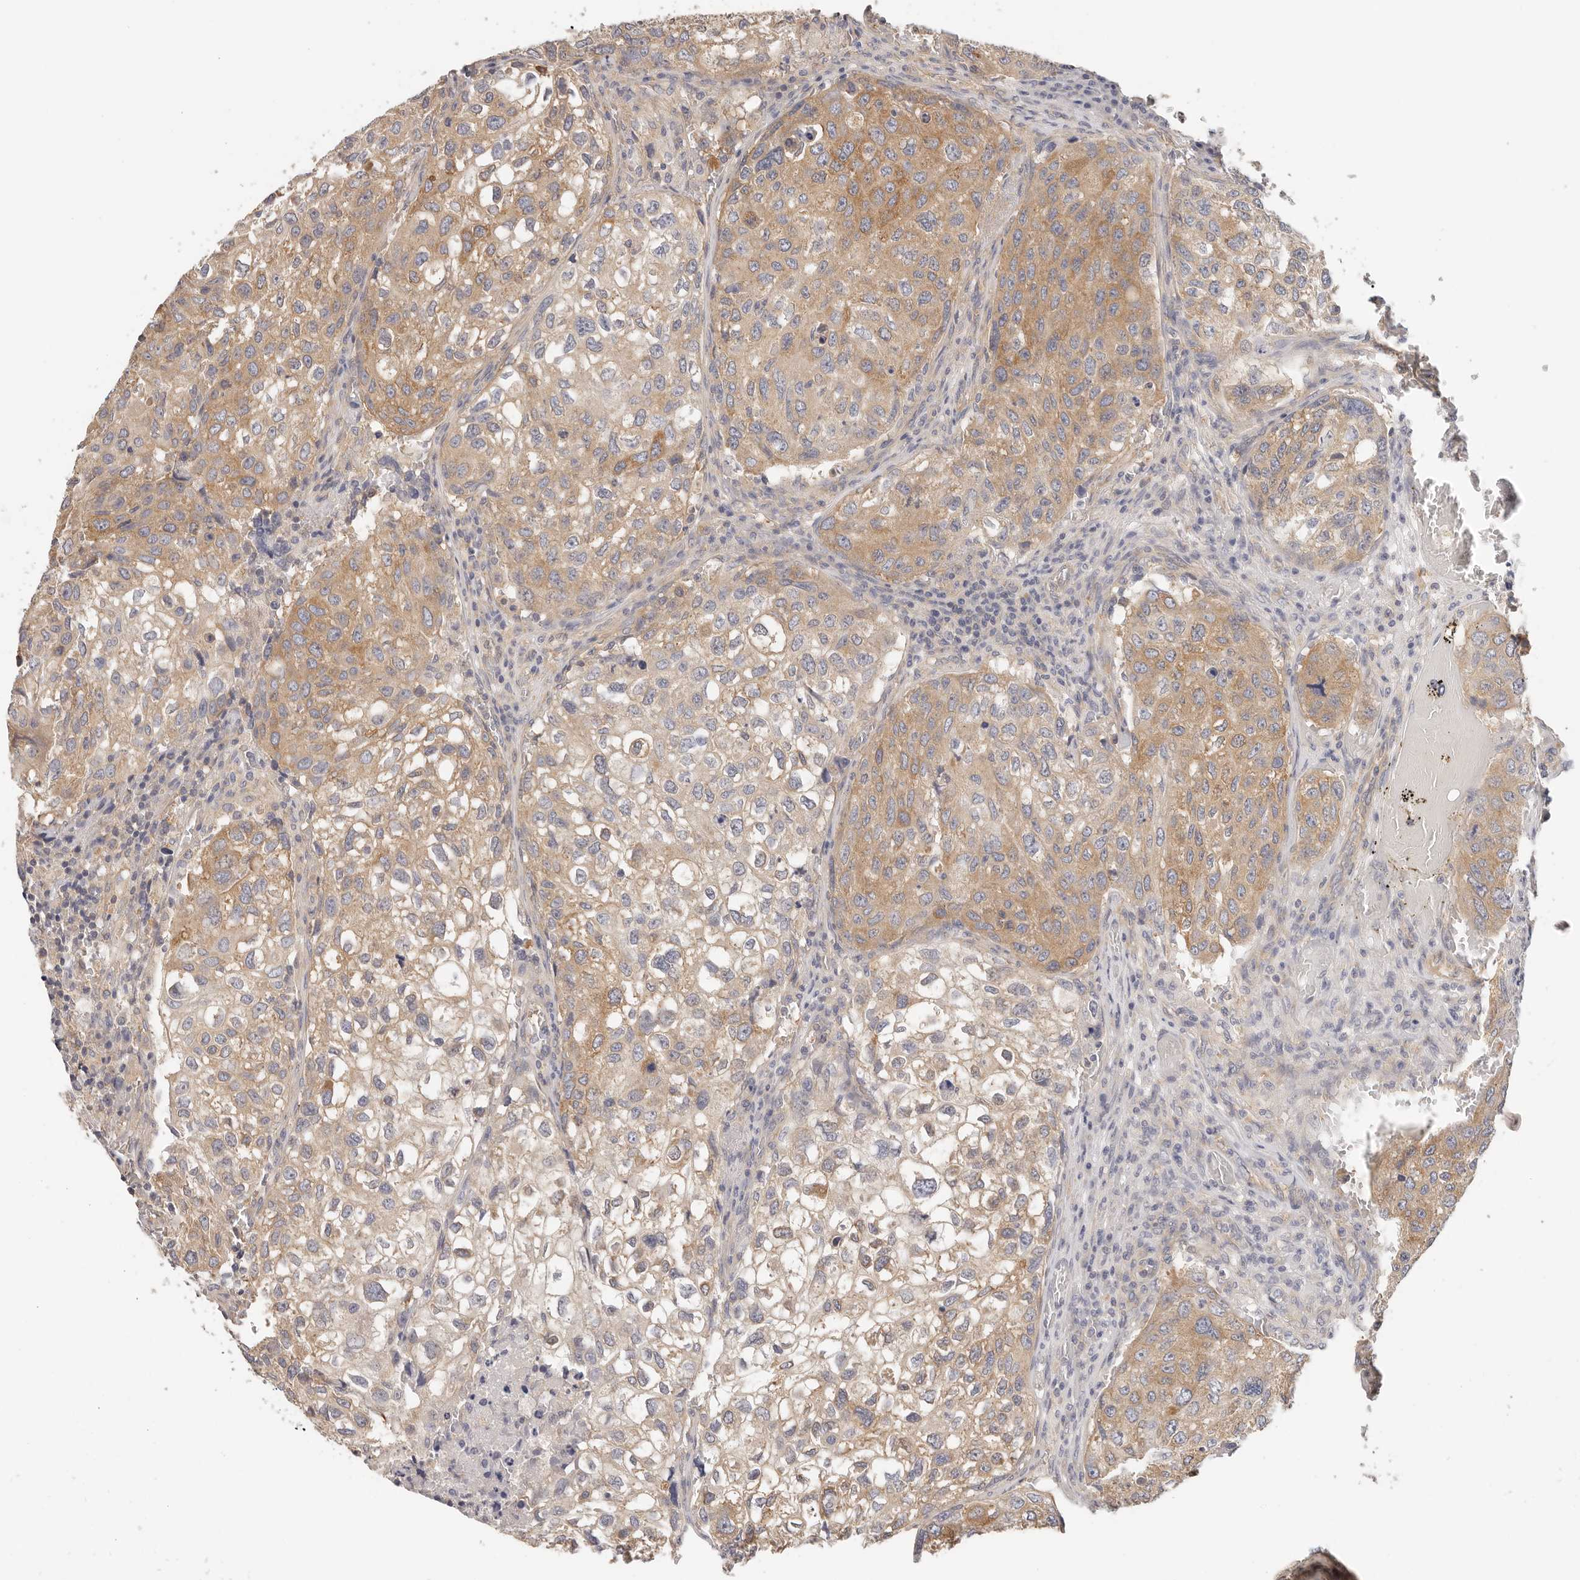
{"staining": {"intensity": "moderate", "quantity": ">75%", "location": "cytoplasmic/membranous"}, "tissue": "urothelial cancer", "cell_type": "Tumor cells", "image_type": "cancer", "snomed": [{"axis": "morphology", "description": "Urothelial carcinoma, High grade"}, {"axis": "topography", "description": "Lymph node"}, {"axis": "topography", "description": "Urinary bladder"}], "caption": "This histopathology image displays high-grade urothelial carcinoma stained with IHC to label a protein in brown. The cytoplasmic/membranous of tumor cells show moderate positivity for the protein. Nuclei are counter-stained blue.", "gene": "AFDN", "patient": {"sex": "male", "age": 51}}